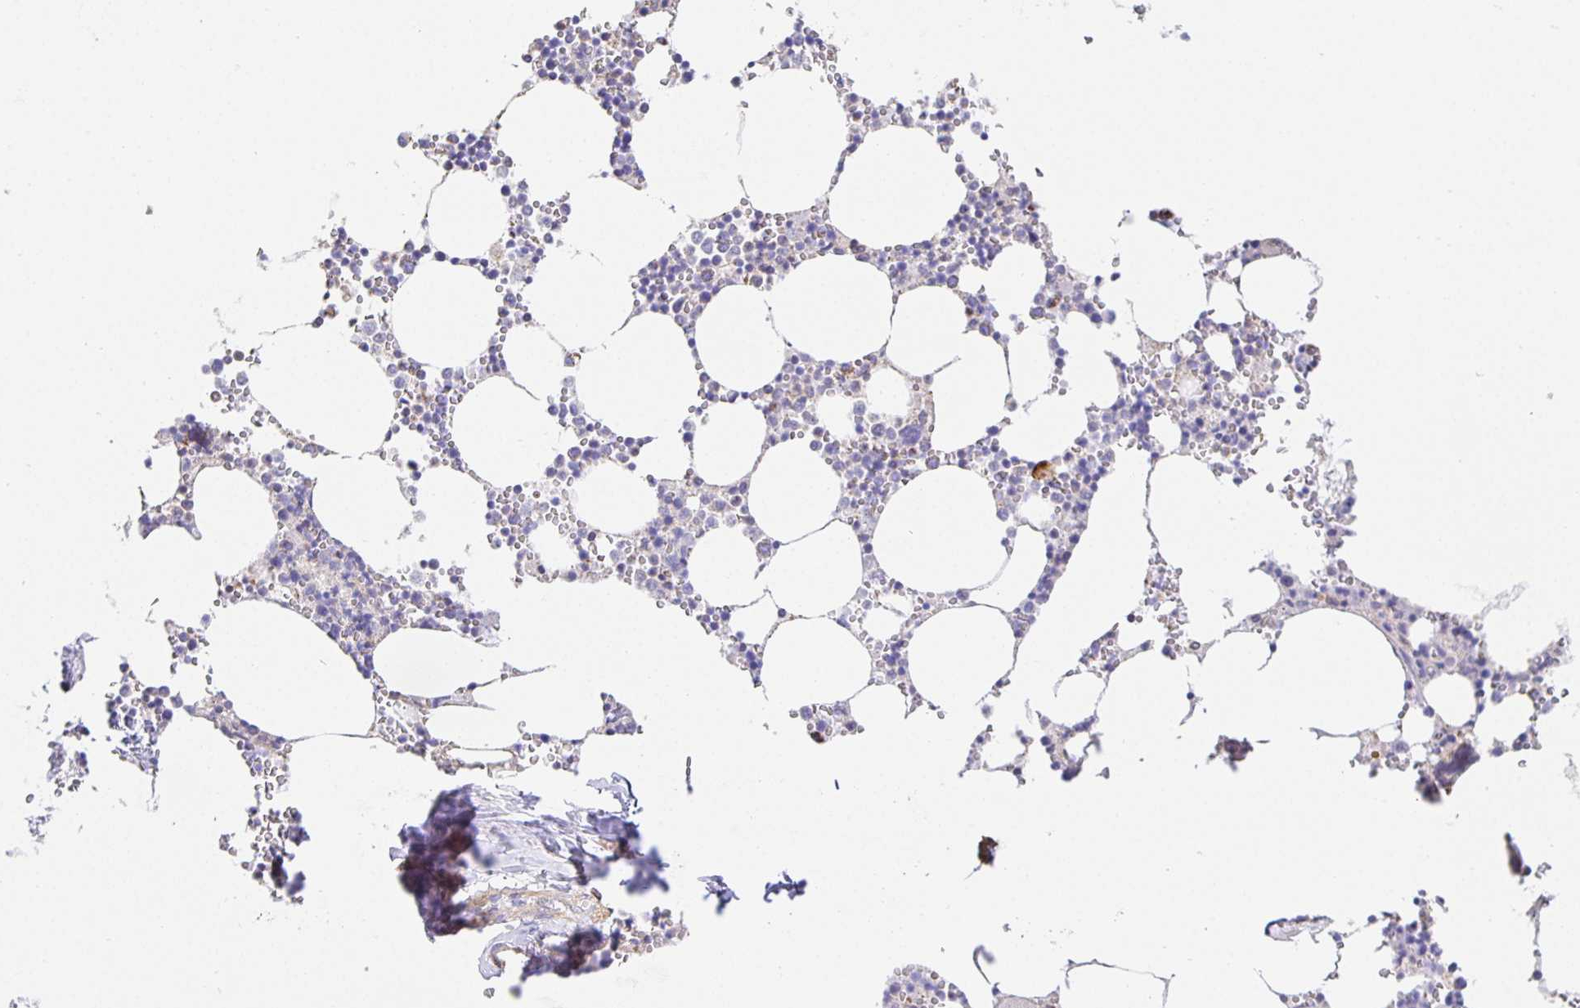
{"staining": {"intensity": "moderate", "quantity": "<25%", "location": "cytoplasmic/membranous"}, "tissue": "bone marrow", "cell_type": "Hematopoietic cells", "image_type": "normal", "snomed": [{"axis": "morphology", "description": "Normal tissue, NOS"}, {"axis": "topography", "description": "Bone marrow"}], "caption": "A low amount of moderate cytoplasmic/membranous positivity is identified in about <25% of hematopoietic cells in normal bone marrow. (DAB (3,3'-diaminobenzidine) = brown stain, brightfield microscopy at high magnification).", "gene": "FLRT3", "patient": {"sex": "male", "age": 54}}